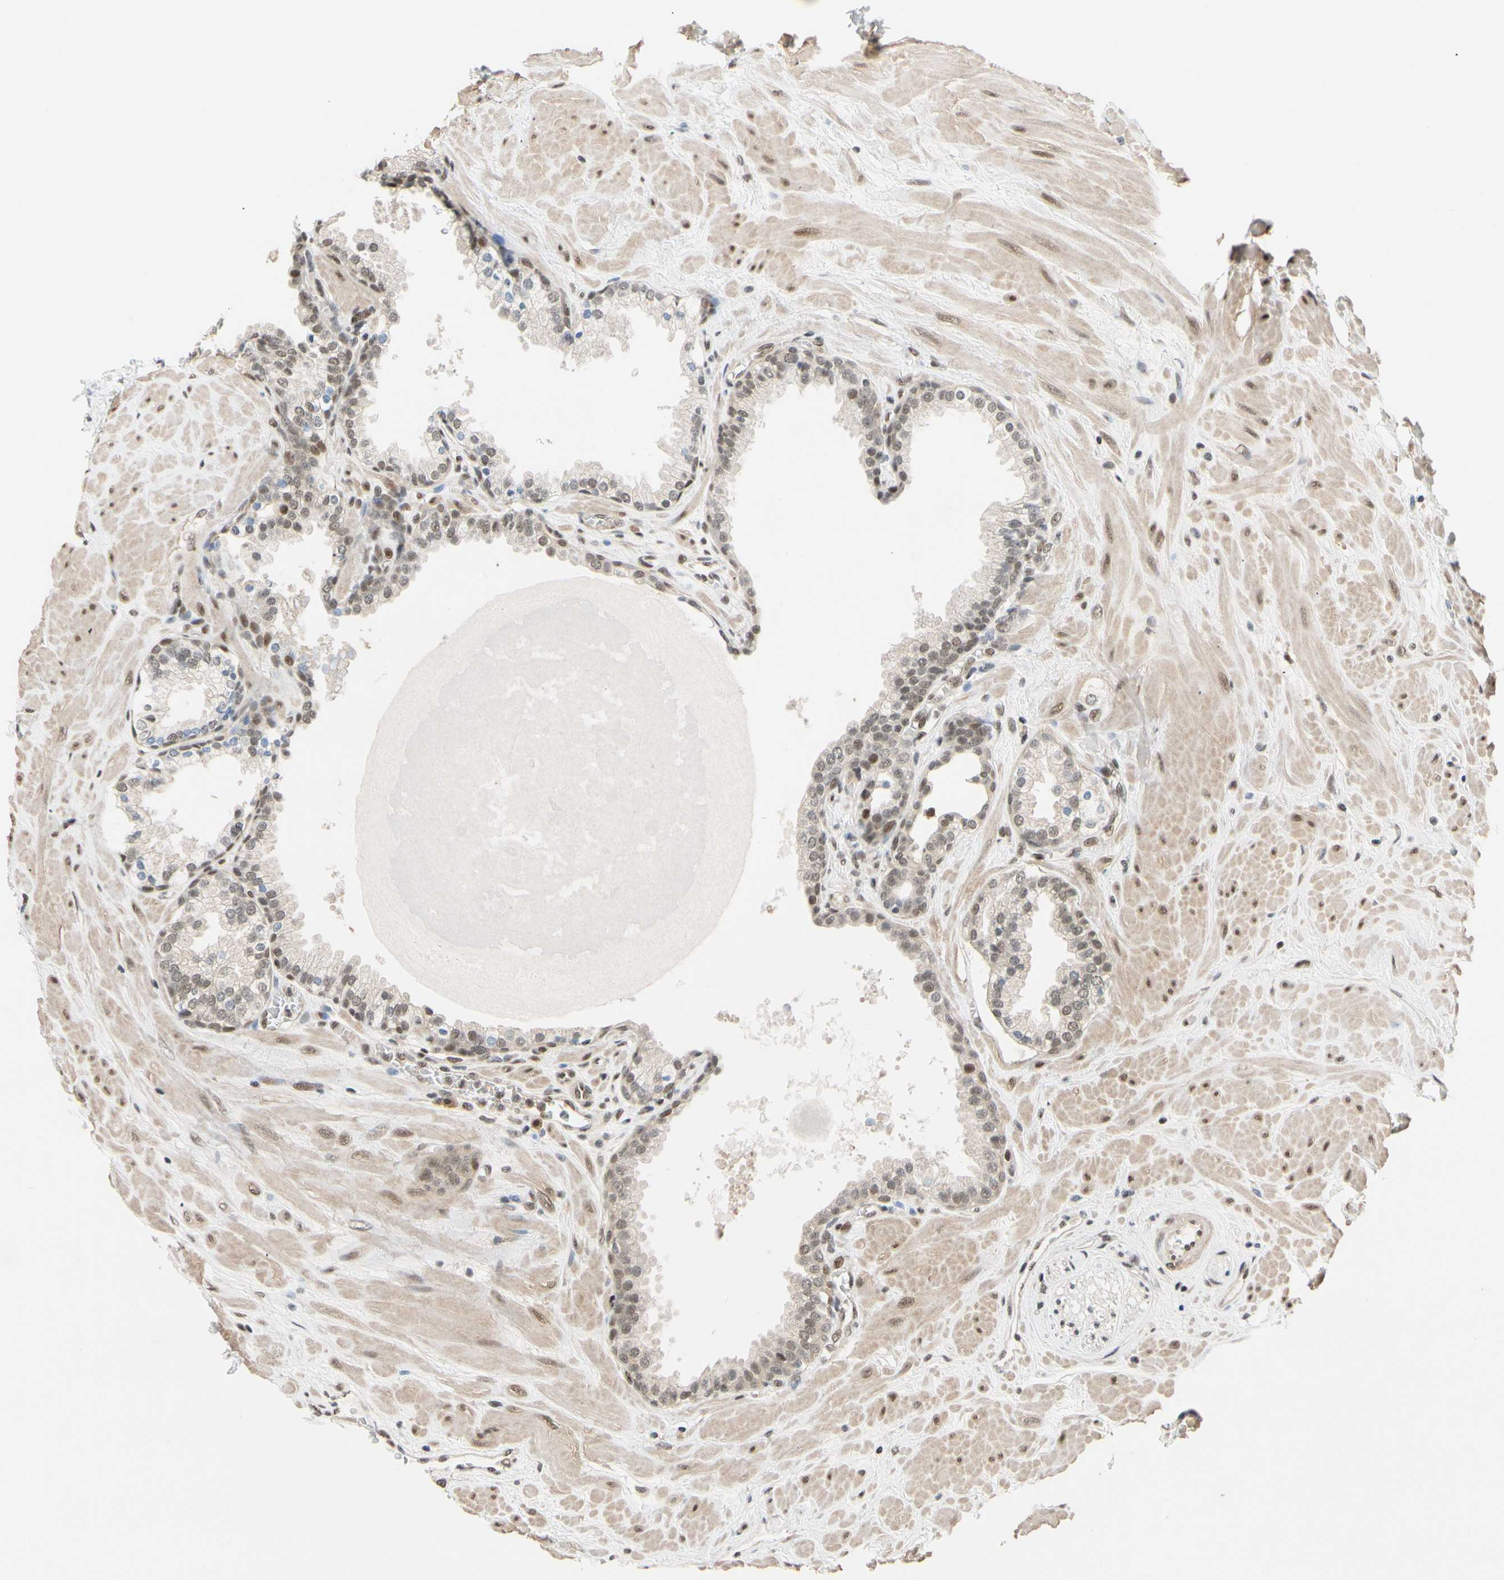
{"staining": {"intensity": "weak", "quantity": "25%-75%", "location": "nuclear"}, "tissue": "prostate", "cell_type": "Glandular cells", "image_type": "normal", "snomed": [{"axis": "morphology", "description": "Normal tissue, NOS"}, {"axis": "topography", "description": "Prostate"}], "caption": "IHC (DAB) staining of normal human prostate shows weak nuclear protein staining in about 25%-75% of glandular cells. Nuclei are stained in blue.", "gene": "TAF4", "patient": {"sex": "male", "age": 51}}